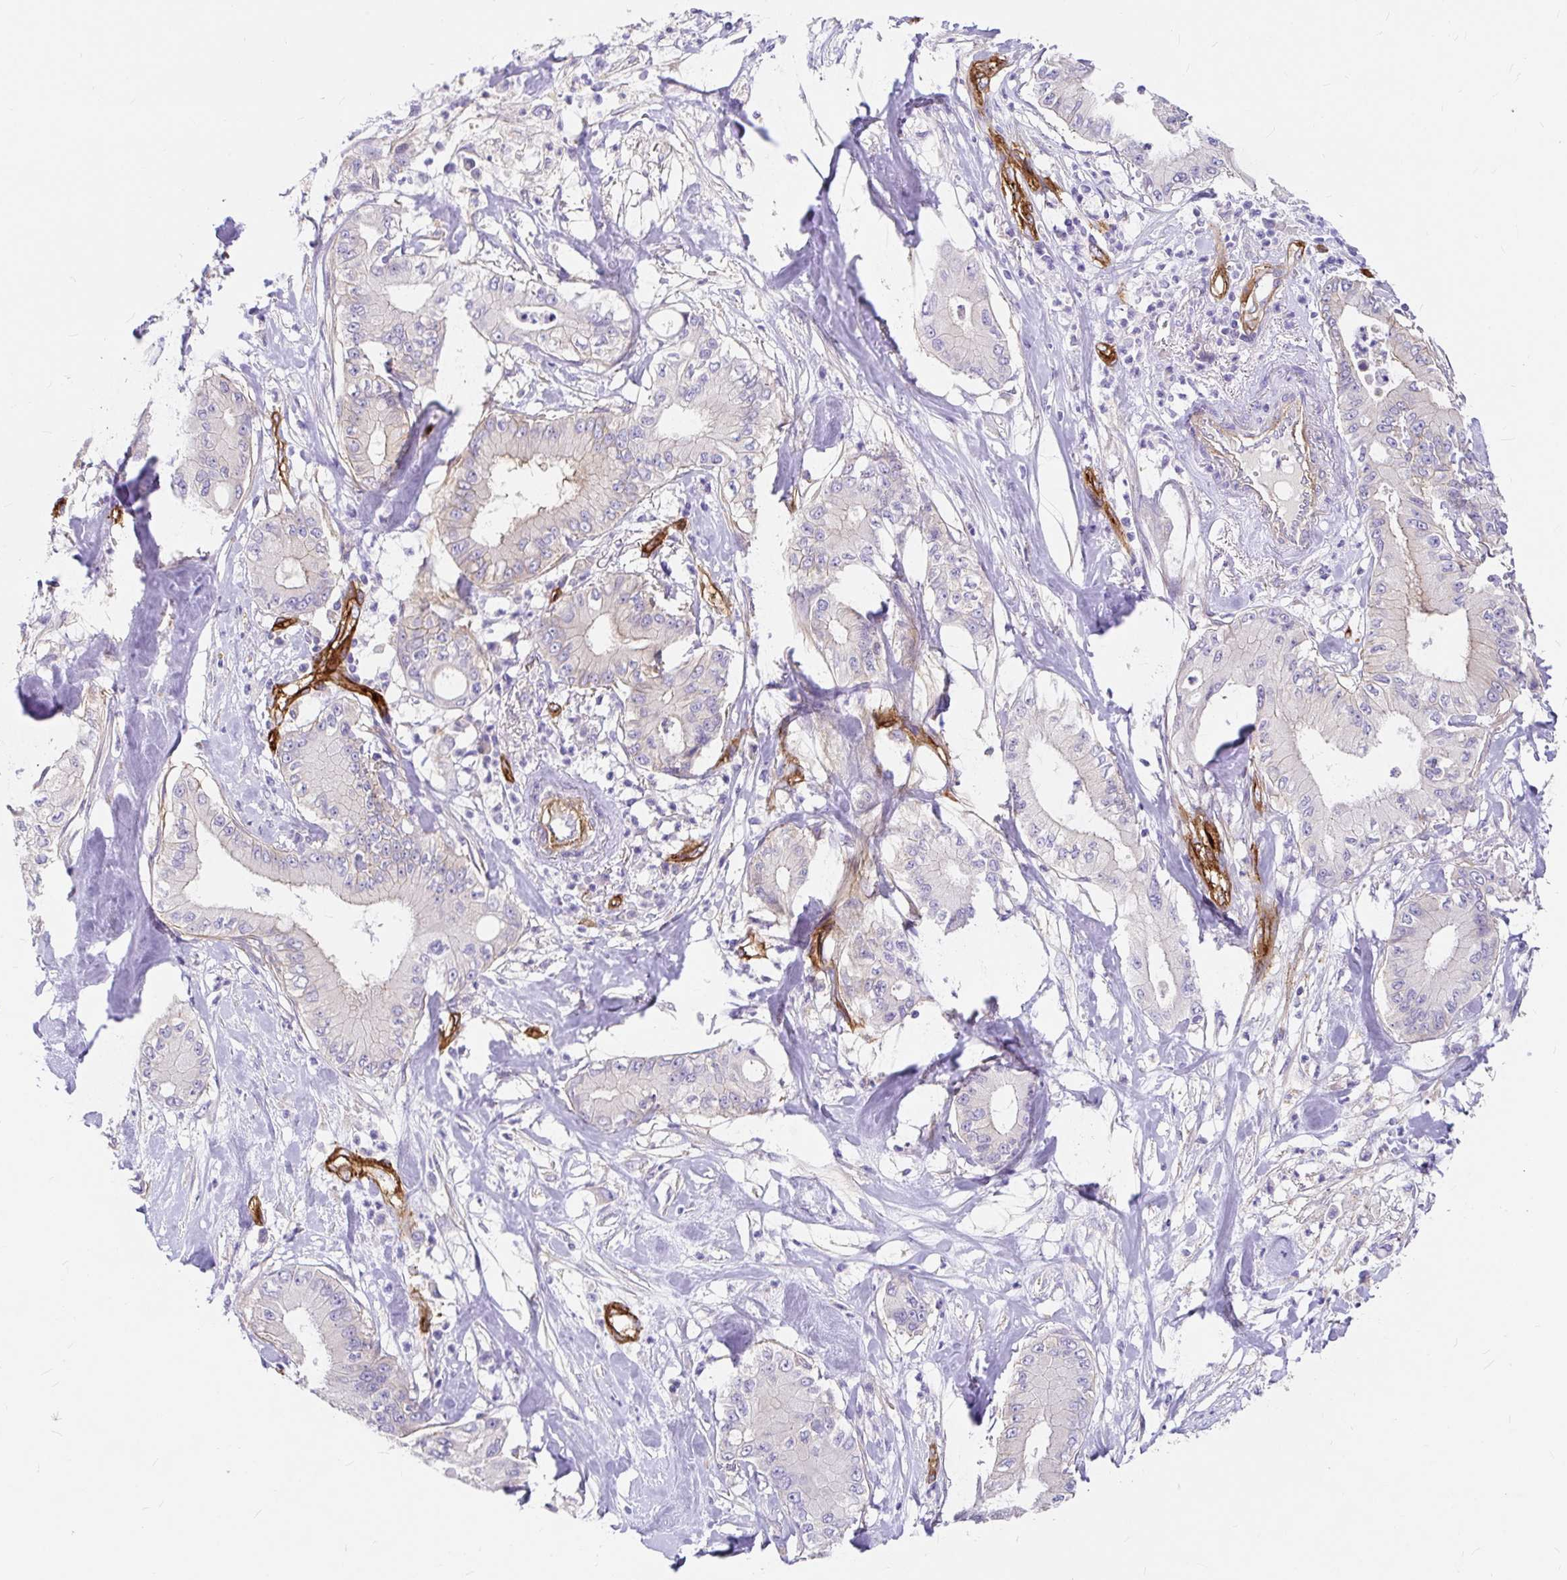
{"staining": {"intensity": "negative", "quantity": "none", "location": "none"}, "tissue": "pancreatic cancer", "cell_type": "Tumor cells", "image_type": "cancer", "snomed": [{"axis": "morphology", "description": "Adenocarcinoma, NOS"}, {"axis": "topography", "description": "Pancreas"}], "caption": "Immunohistochemical staining of human pancreatic adenocarcinoma reveals no significant positivity in tumor cells.", "gene": "MYO1B", "patient": {"sex": "male", "age": 71}}